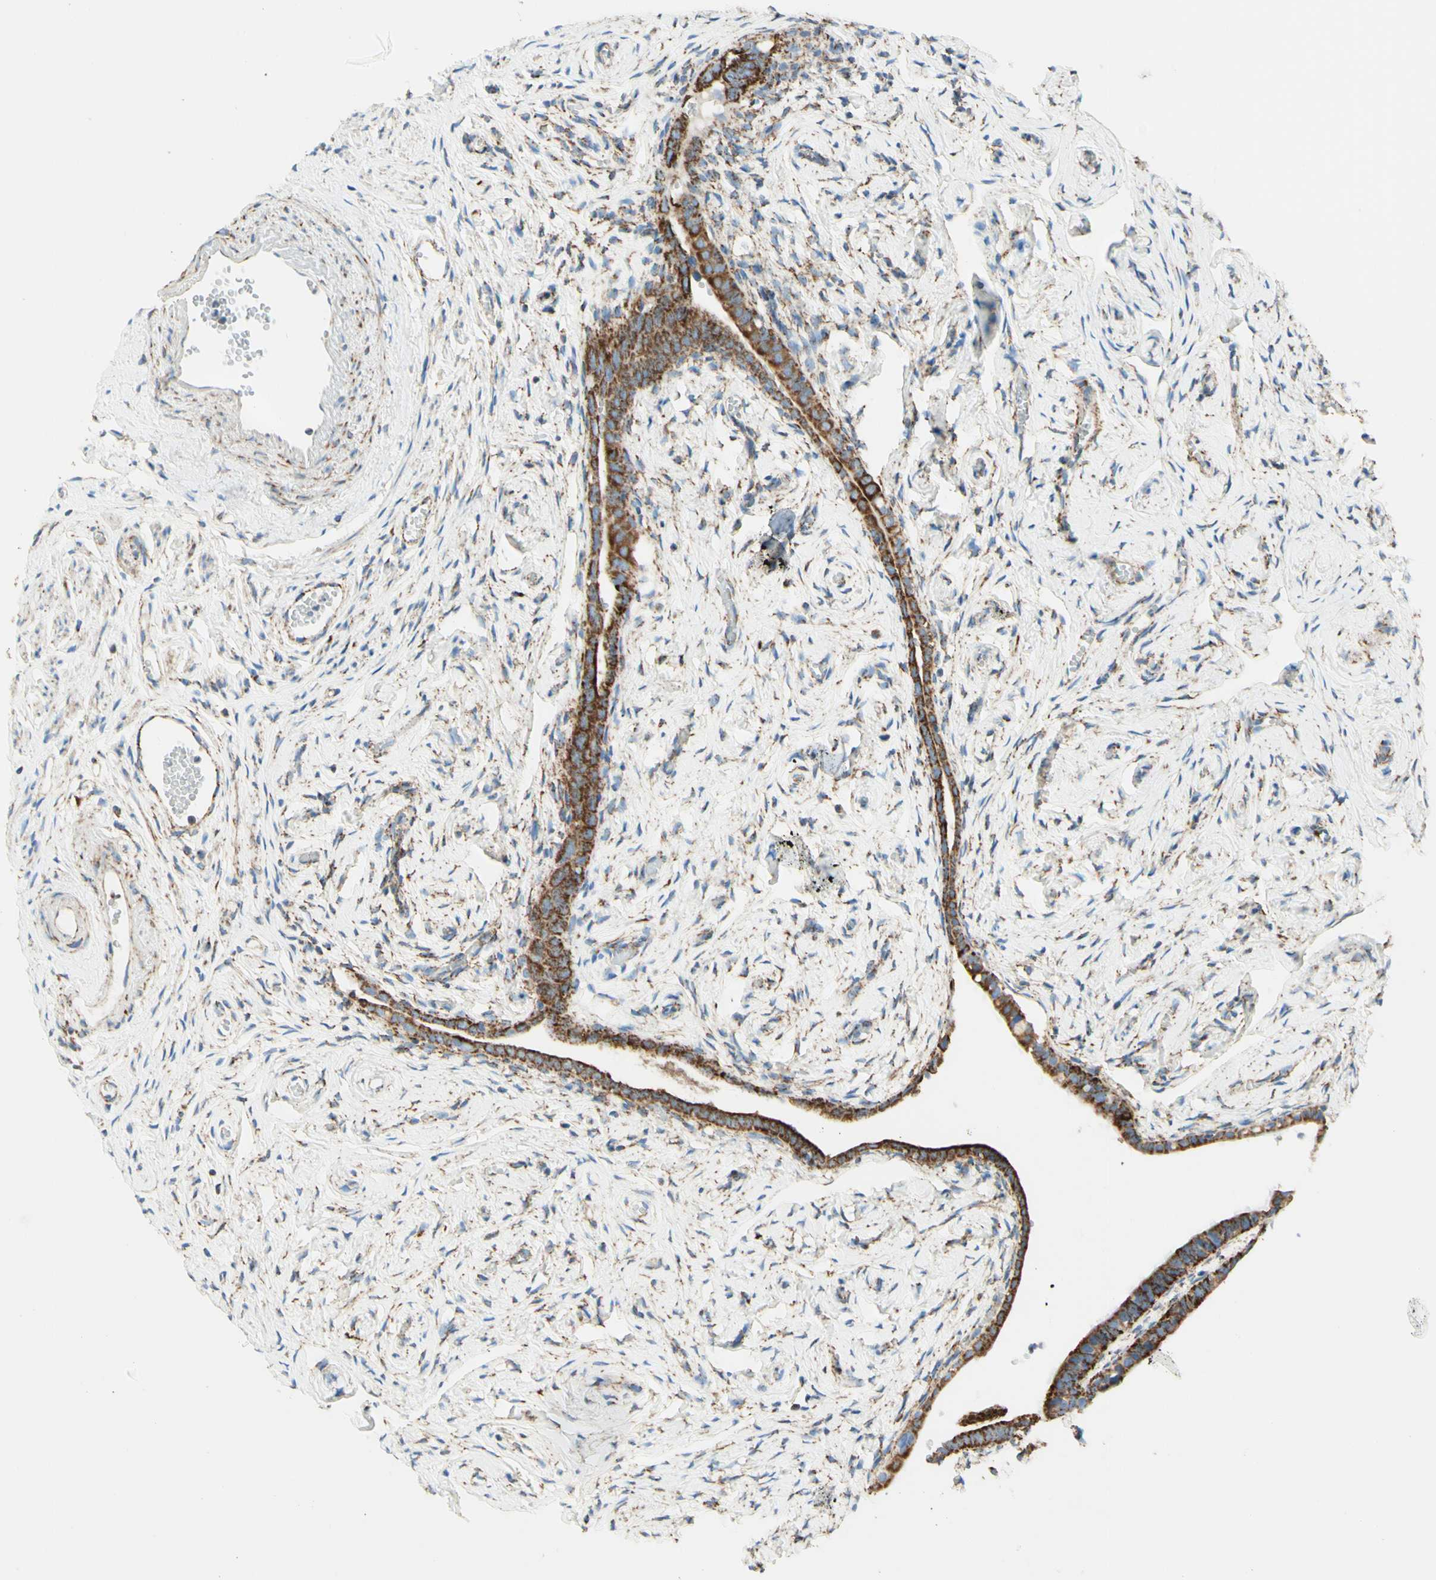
{"staining": {"intensity": "strong", "quantity": ">75%", "location": "cytoplasmic/membranous"}, "tissue": "fallopian tube", "cell_type": "Glandular cells", "image_type": "normal", "snomed": [{"axis": "morphology", "description": "Normal tissue, NOS"}, {"axis": "topography", "description": "Fallopian tube"}], "caption": "IHC micrograph of normal fallopian tube: human fallopian tube stained using immunohistochemistry shows high levels of strong protein expression localized specifically in the cytoplasmic/membranous of glandular cells, appearing as a cytoplasmic/membranous brown color.", "gene": "ARMC10", "patient": {"sex": "female", "age": 71}}